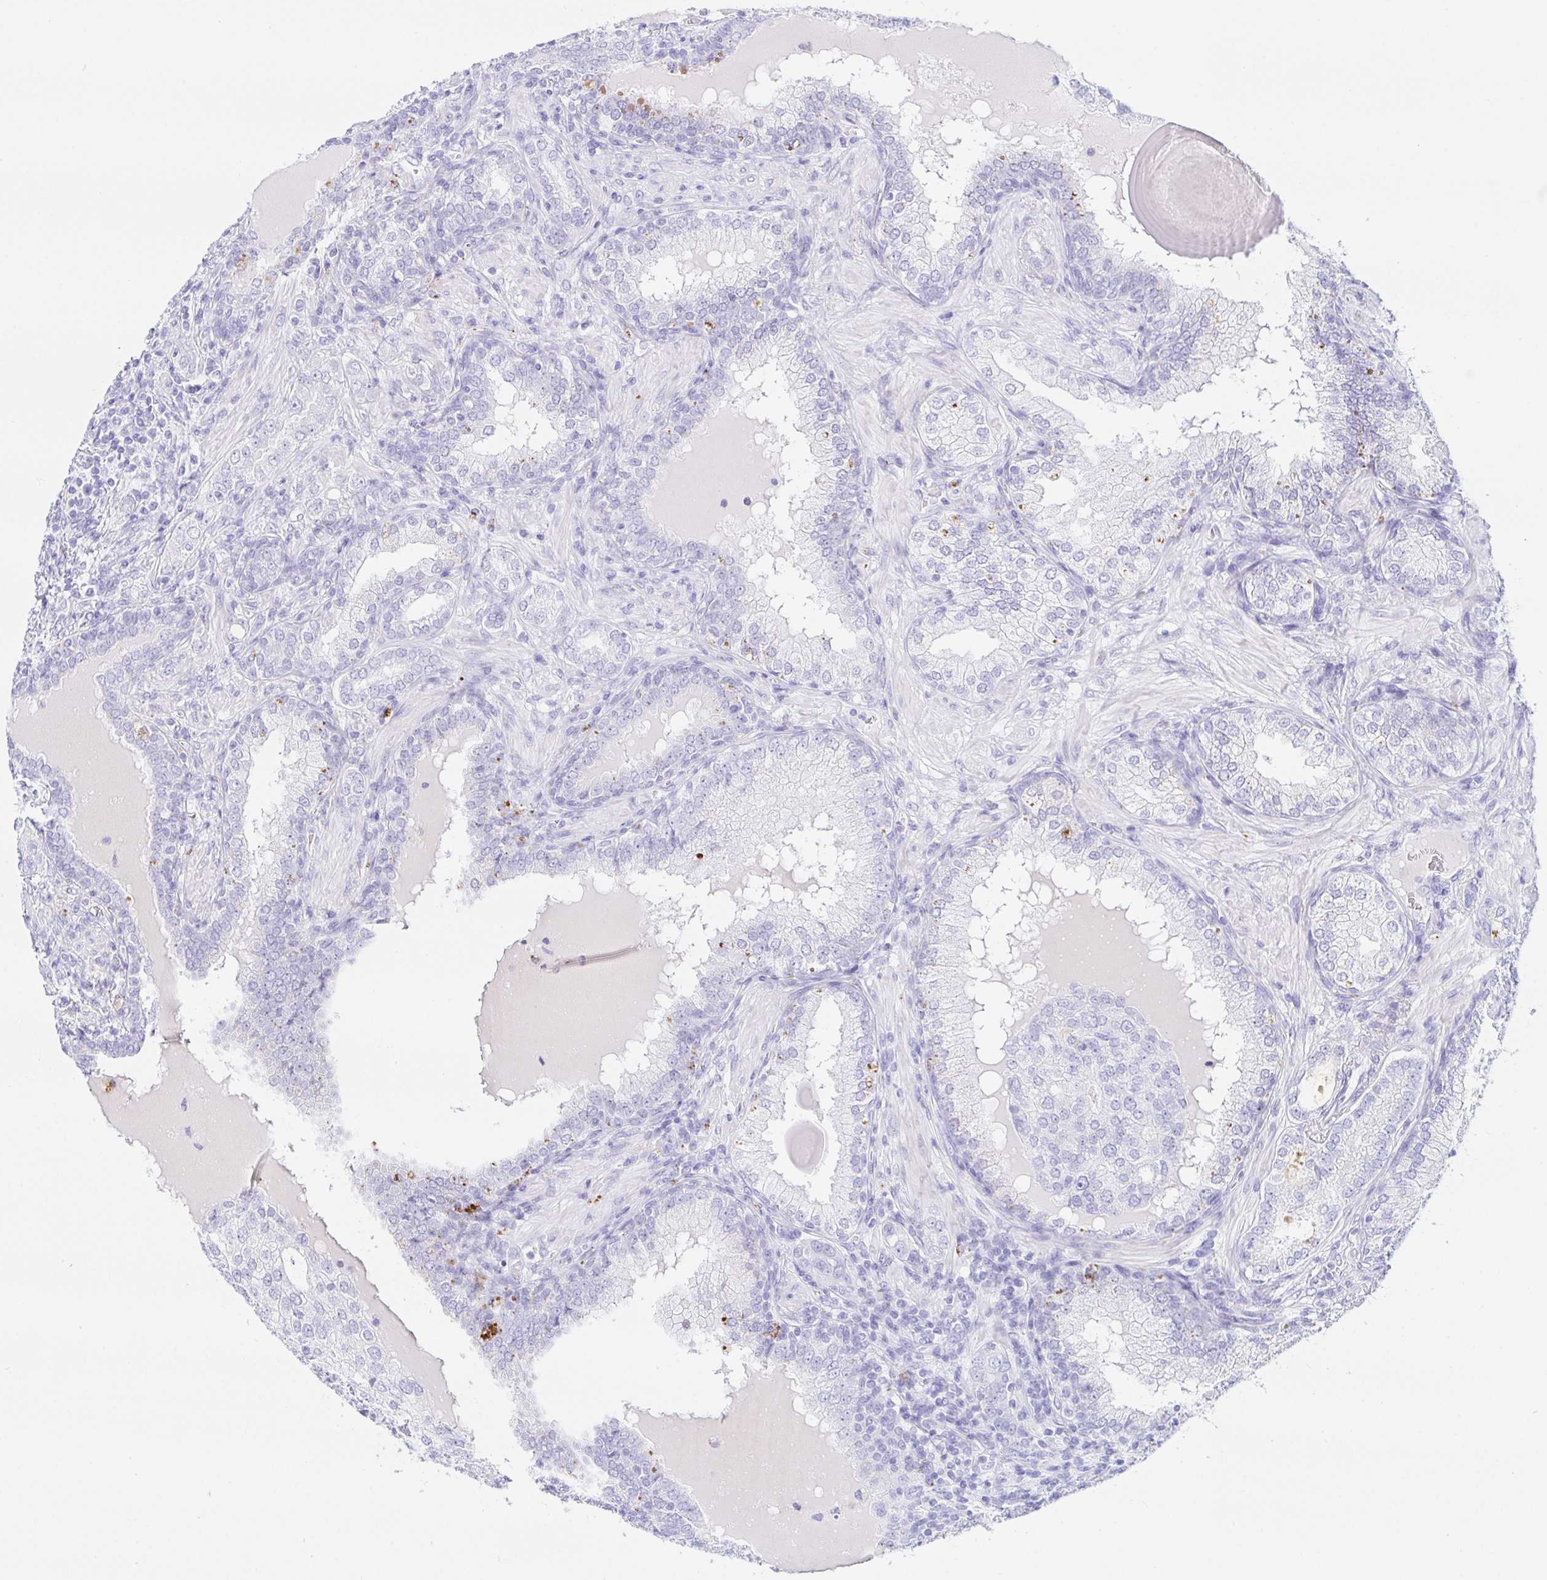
{"staining": {"intensity": "negative", "quantity": "none", "location": "none"}, "tissue": "prostate cancer", "cell_type": "Tumor cells", "image_type": "cancer", "snomed": [{"axis": "morphology", "description": "Adenocarcinoma, High grade"}, {"axis": "topography", "description": "Prostate"}], "caption": "Human prostate cancer stained for a protein using immunohistochemistry (IHC) demonstrates no expression in tumor cells.", "gene": "PAX8", "patient": {"sex": "male", "age": 60}}